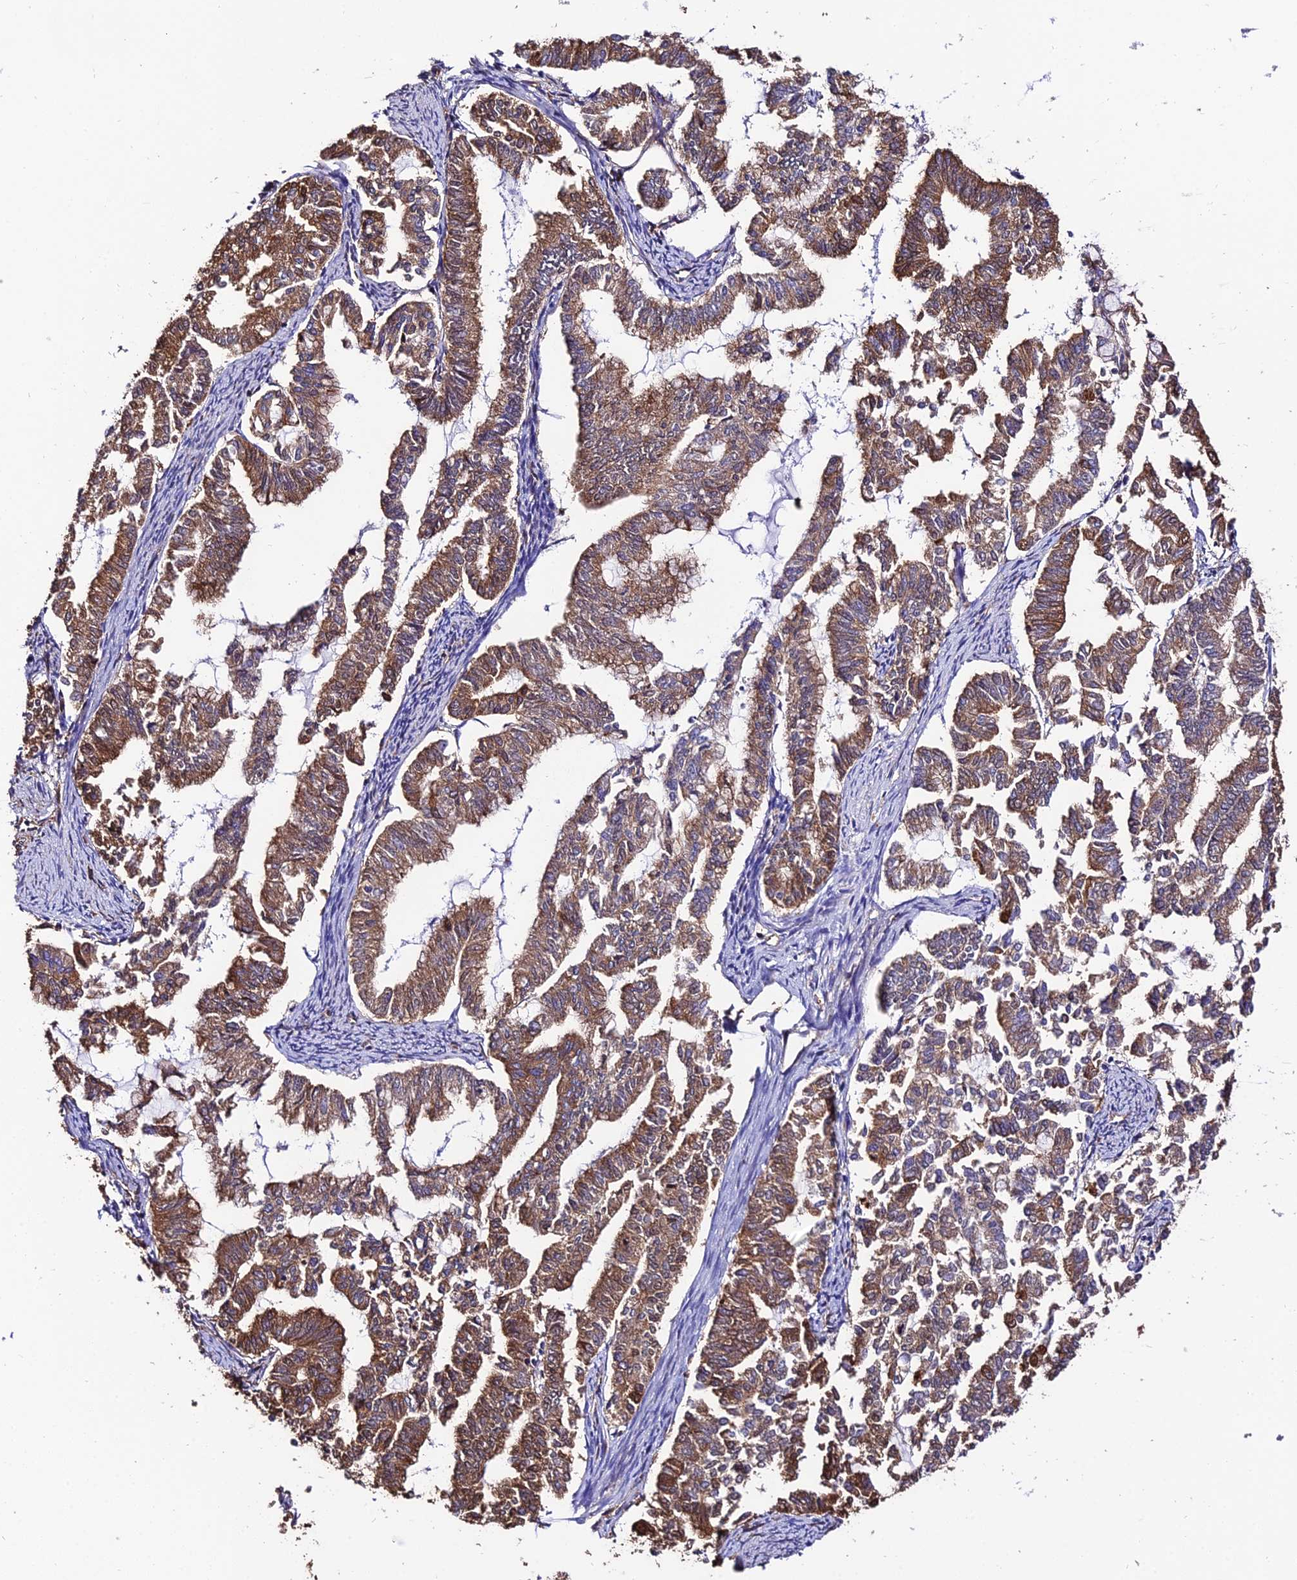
{"staining": {"intensity": "moderate", "quantity": ">75%", "location": "cytoplasmic/membranous"}, "tissue": "endometrial cancer", "cell_type": "Tumor cells", "image_type": "cancer", "snomed": [{"axis": "morphology", "description": "Adenocarcinoma, NOS"}, {"axis": "topography", "description": "Endometrium"}], "caption": "Protein analysis of adenocarcinoma (endometrial) tissue reveals moderate cytoplasmic/membranous expression in about >75% of tumor cells. The protein of interest is shown in brown color, while the nuclei are stained blue.", "gene": "TUBA3D", "patient": {"sex": "female", "age": 79}}